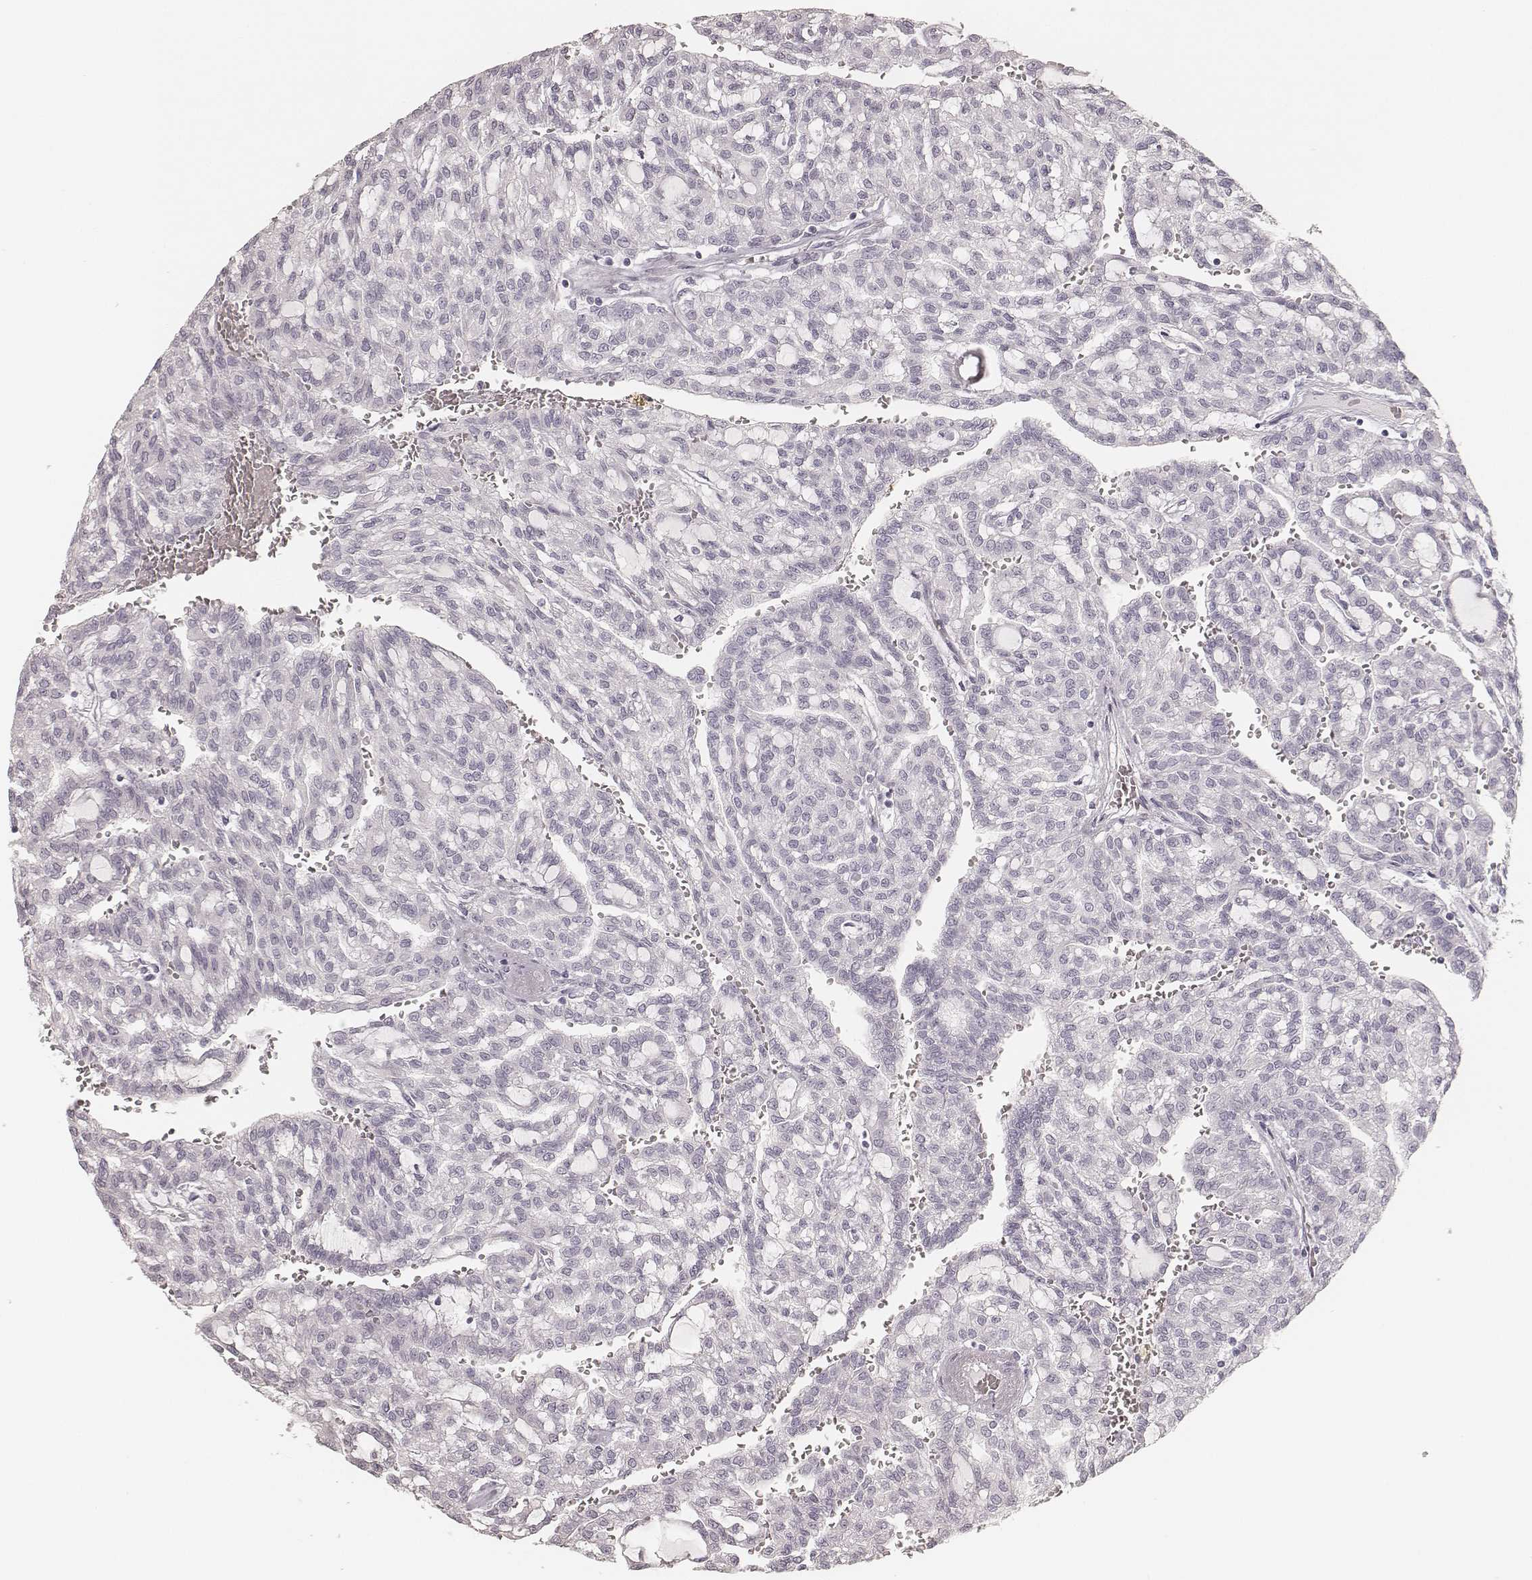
{"staining": {"intensity": "negative", "quantity": "none", "location": "none"}, "tissue": "renal cancer", "cell_type": "Tumor cells", "image_type": "cancer", "snomed": [{"axis": "morphology", "description": "Adenocarcinoma, NOS"}, {"axis": "topography", "description": "Kidney"}], "caption": "Tumor cells show no significant protein positivity in adenocarcinoma (renal).", "gene": "KRT72", "patient": {"sex": "male", "age": 63}}